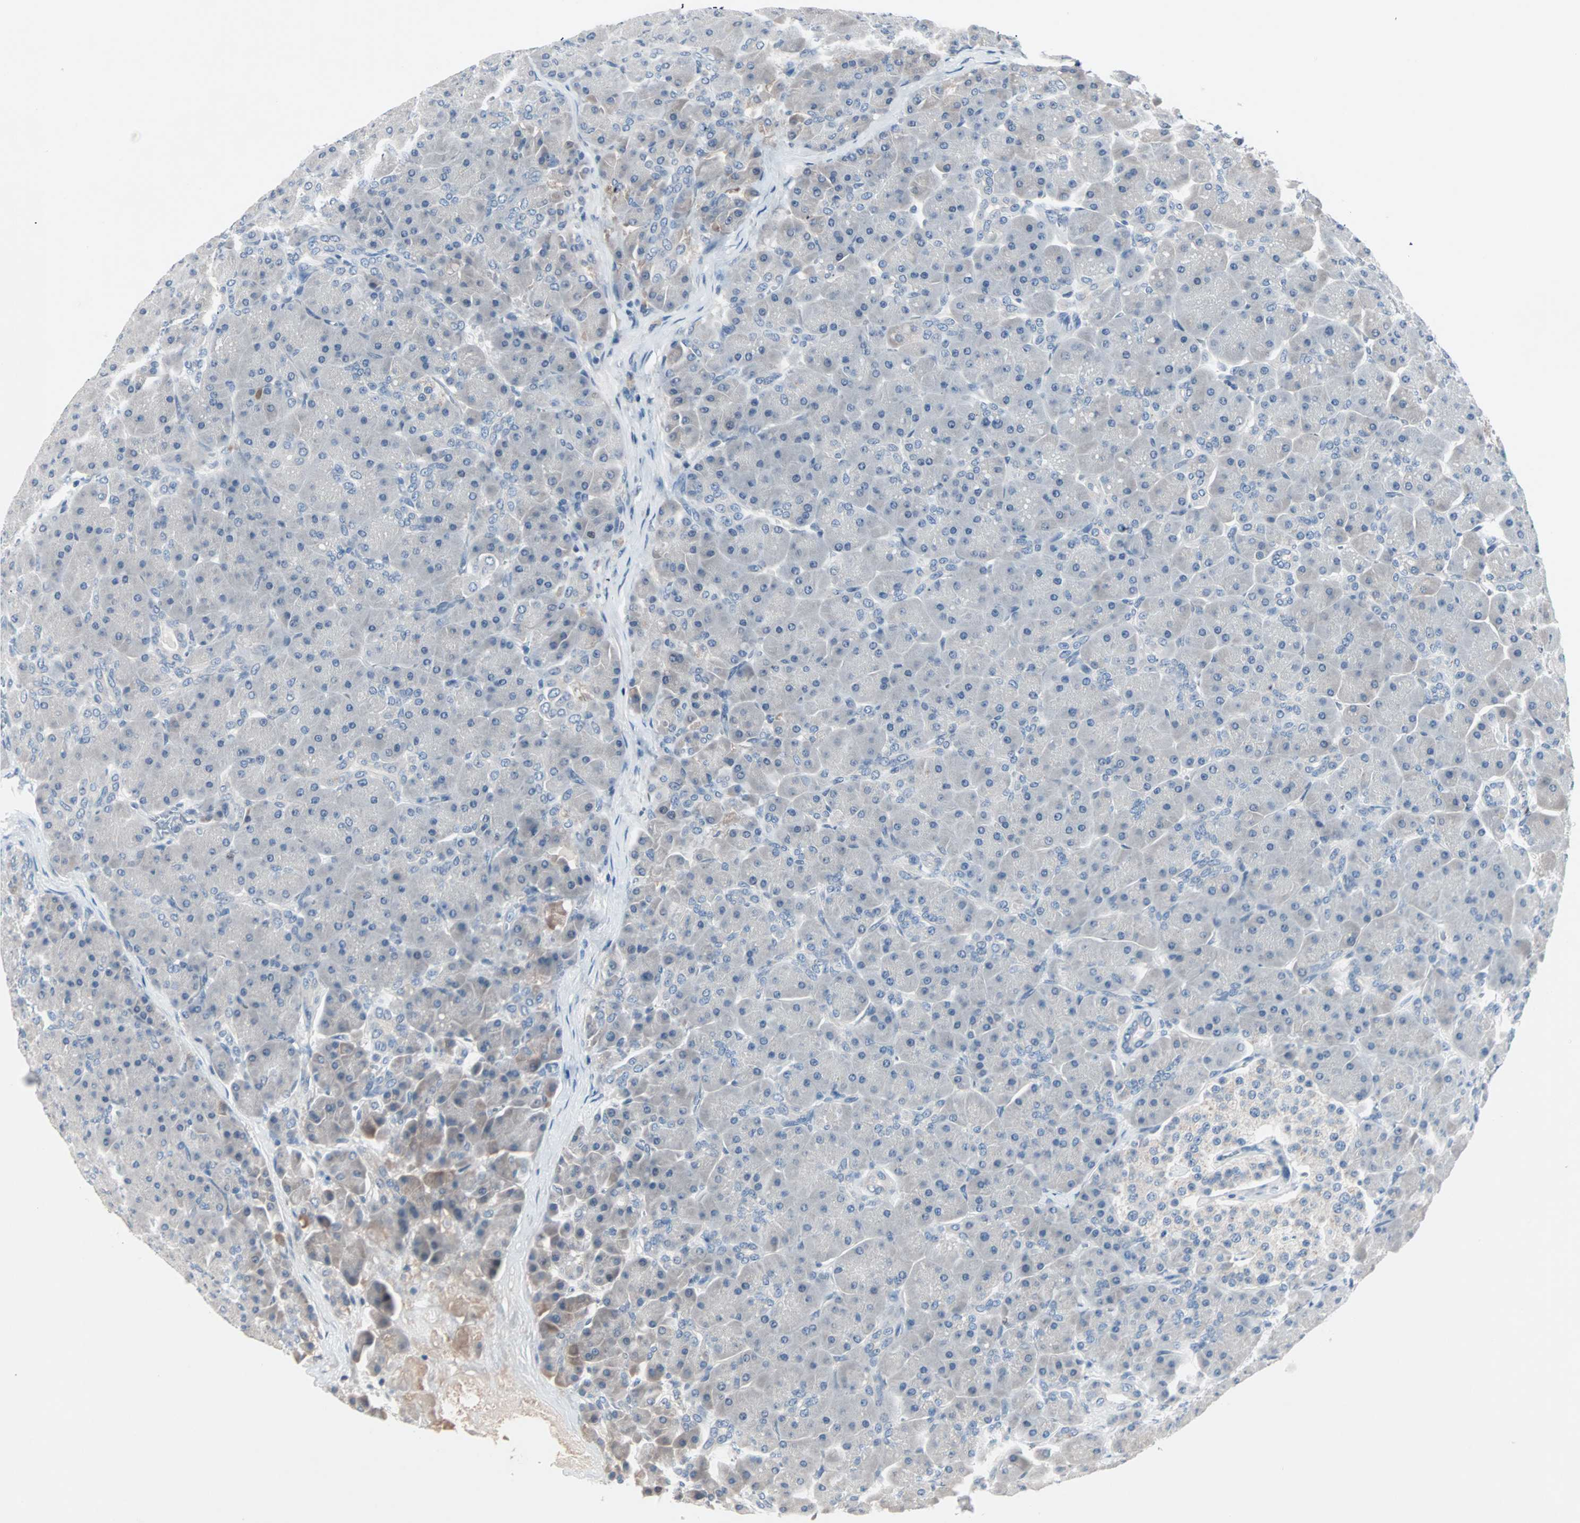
{"staining": {"intensity": "negative", "quantity": "none", "location": "none"}, "tissue": "pancreas", "cell_type": "Exocrine glandular cells", "image_type": "normal", "snomed": [{"axis": "morphology", "description": "Normal tissue, NOS"}, {"axis": "topography", "description": "Pancreas"}], "caption": "This is an immunohistochemistry image of normal human pancreas. There is no staining in exocrine glandular cells.", "gene": "CCNE2", "patient": {"sex": "male", "age": 66}}